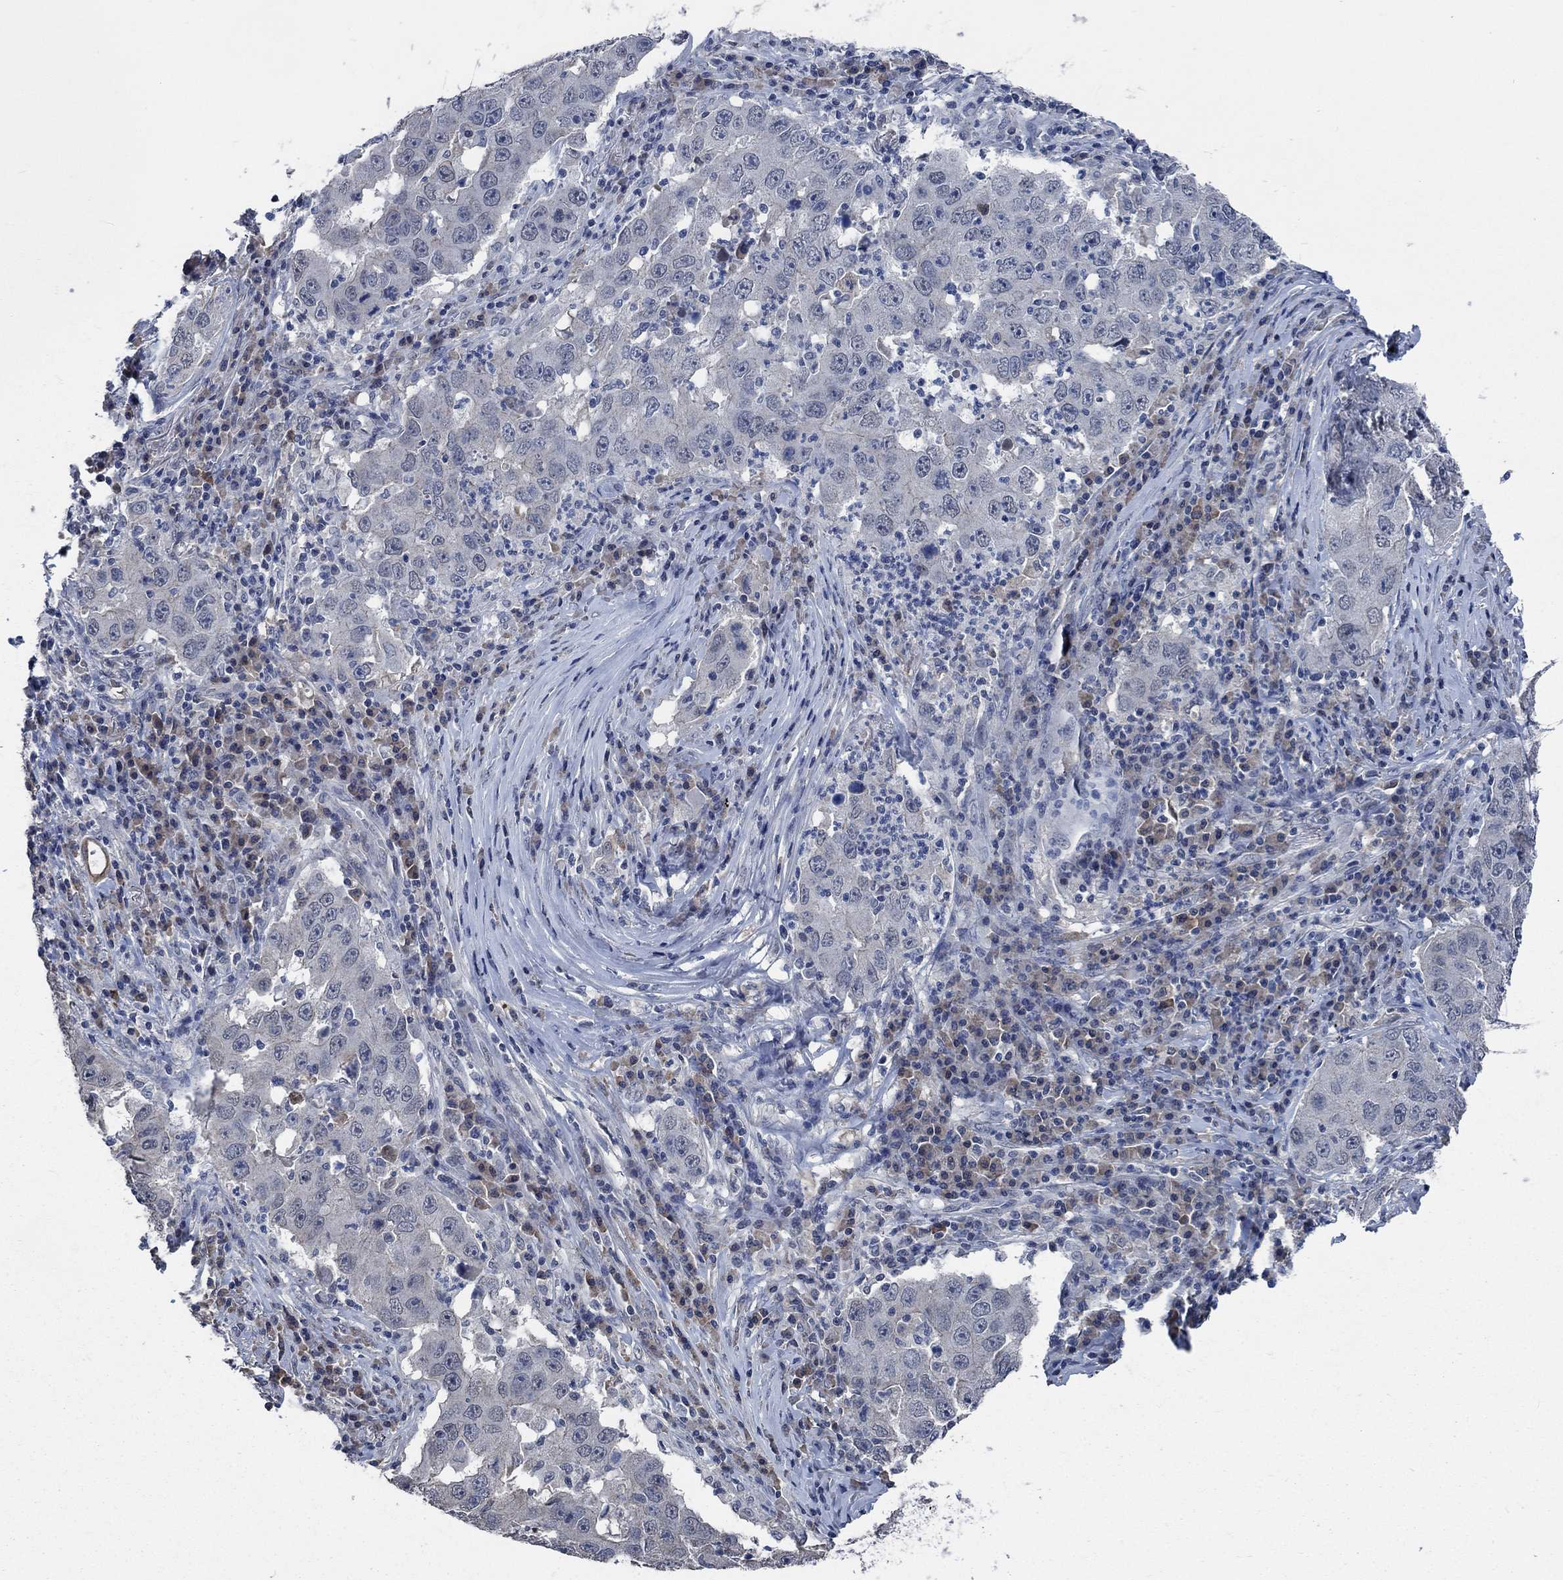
{"staining": {"intensity": "negative", "quantity": "none", "location": "none"}, "tissue": "lung cancer", "cell_type": "Tumor cells", "image_type": "cancer", "snomed": [{"axis": "morphology", "description": "Adenocarcinoma, NOS"}, {"axis": "topography", "description": "Lung"}], "caption": "Immunohistochemical staining of lung adenocarcinoma displays no significant expression in tumor cells.", "gene": "OBSCN", "patient": {"sex": "male", "age": 73}}